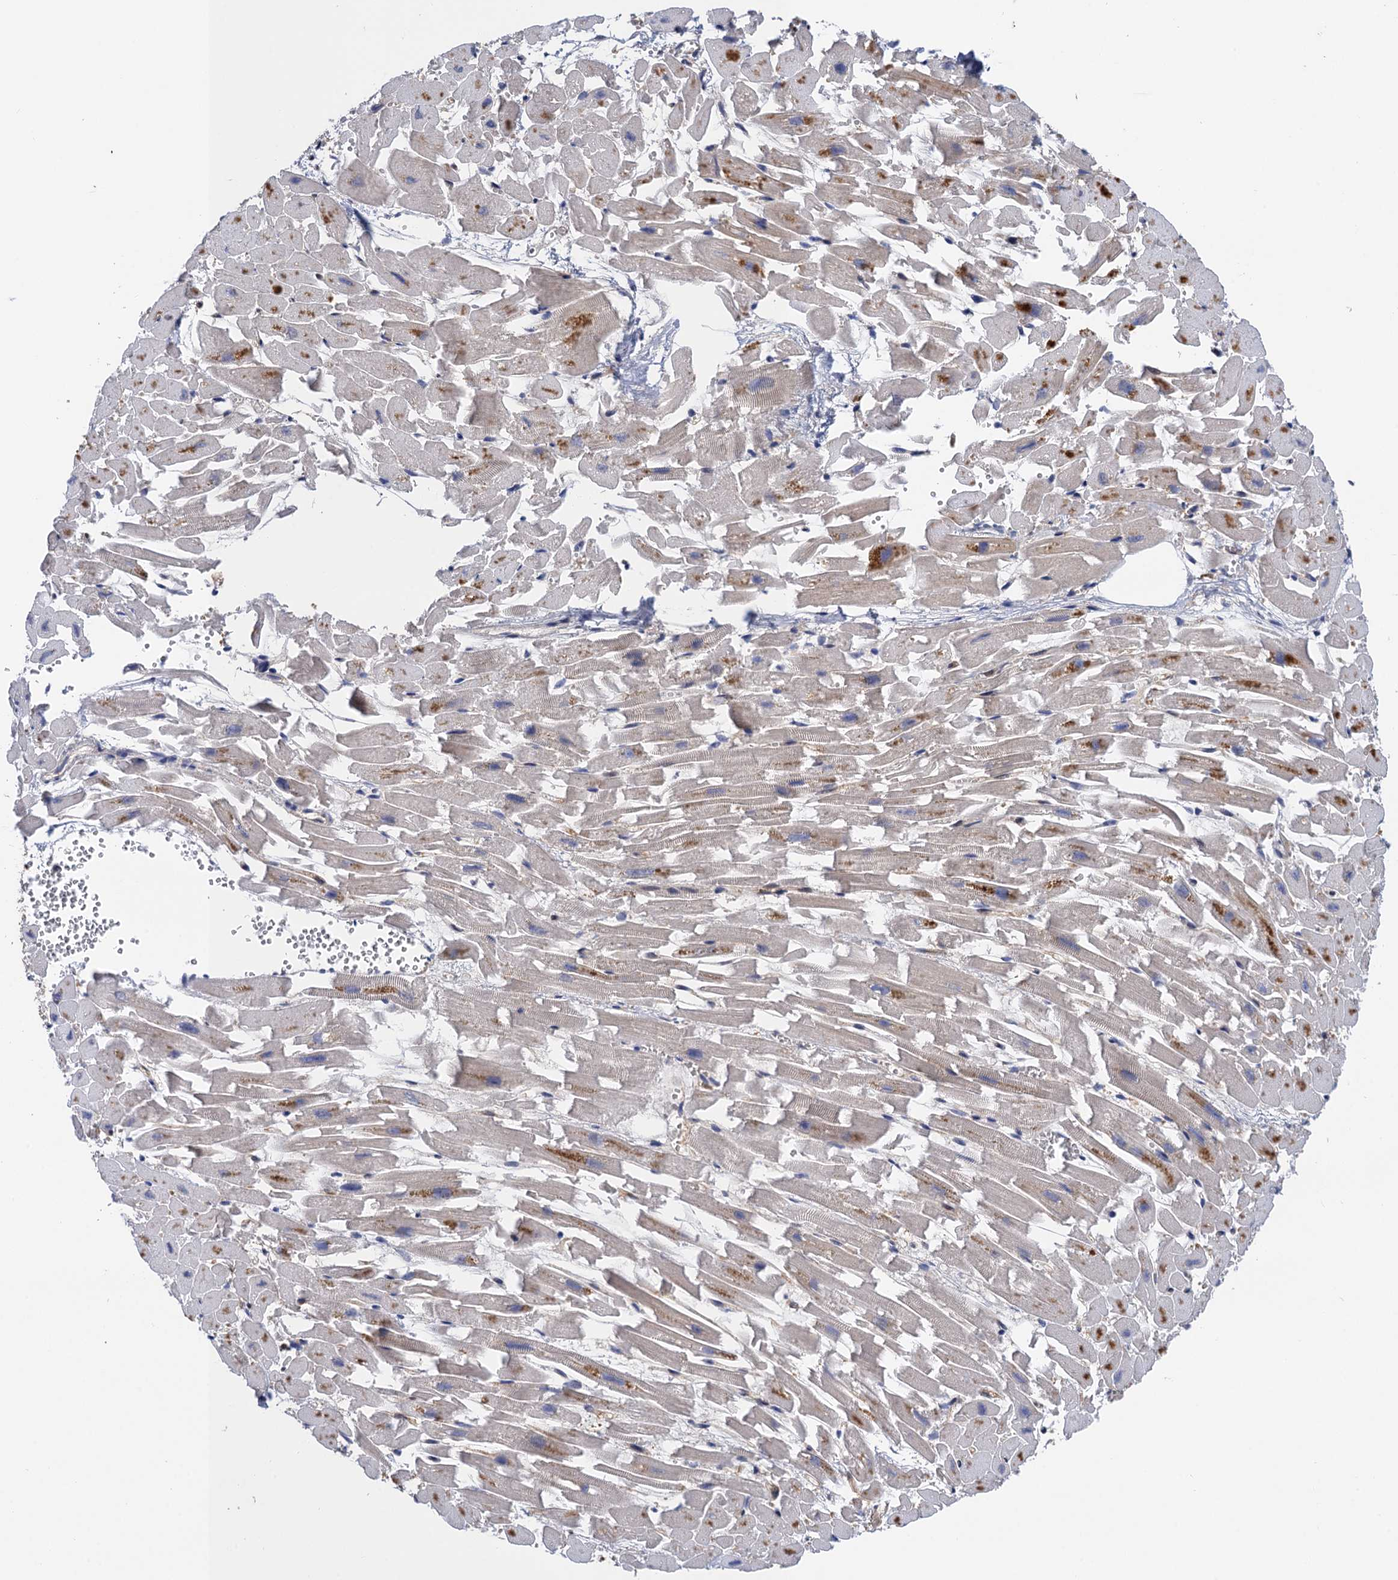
{"staining": {"intensity": "negative", "quantity": "none", "location": "none"}, "tissue": "heart muscle", "cell_type": "Cardiomyocytes", "image_type": "normal", "snomed": [{"axis": "morphology", "description": "Normal tissue, NOS"}, {"axis": "topography", "description": "Heart"}], "caption": "IHC histopathology image of normal heart muscle stained for a protein (brown), which displays no staining in cardiomyocytes. Brightfield microscopy of immunohistochemistry (IHC) stained with DAB (3,3'-diaminobenzidine) (brown) and hematoxylin (blue), captured at high magnification.", "gene": "NEK8", "patient": {"sex": "female", "age": 64}}